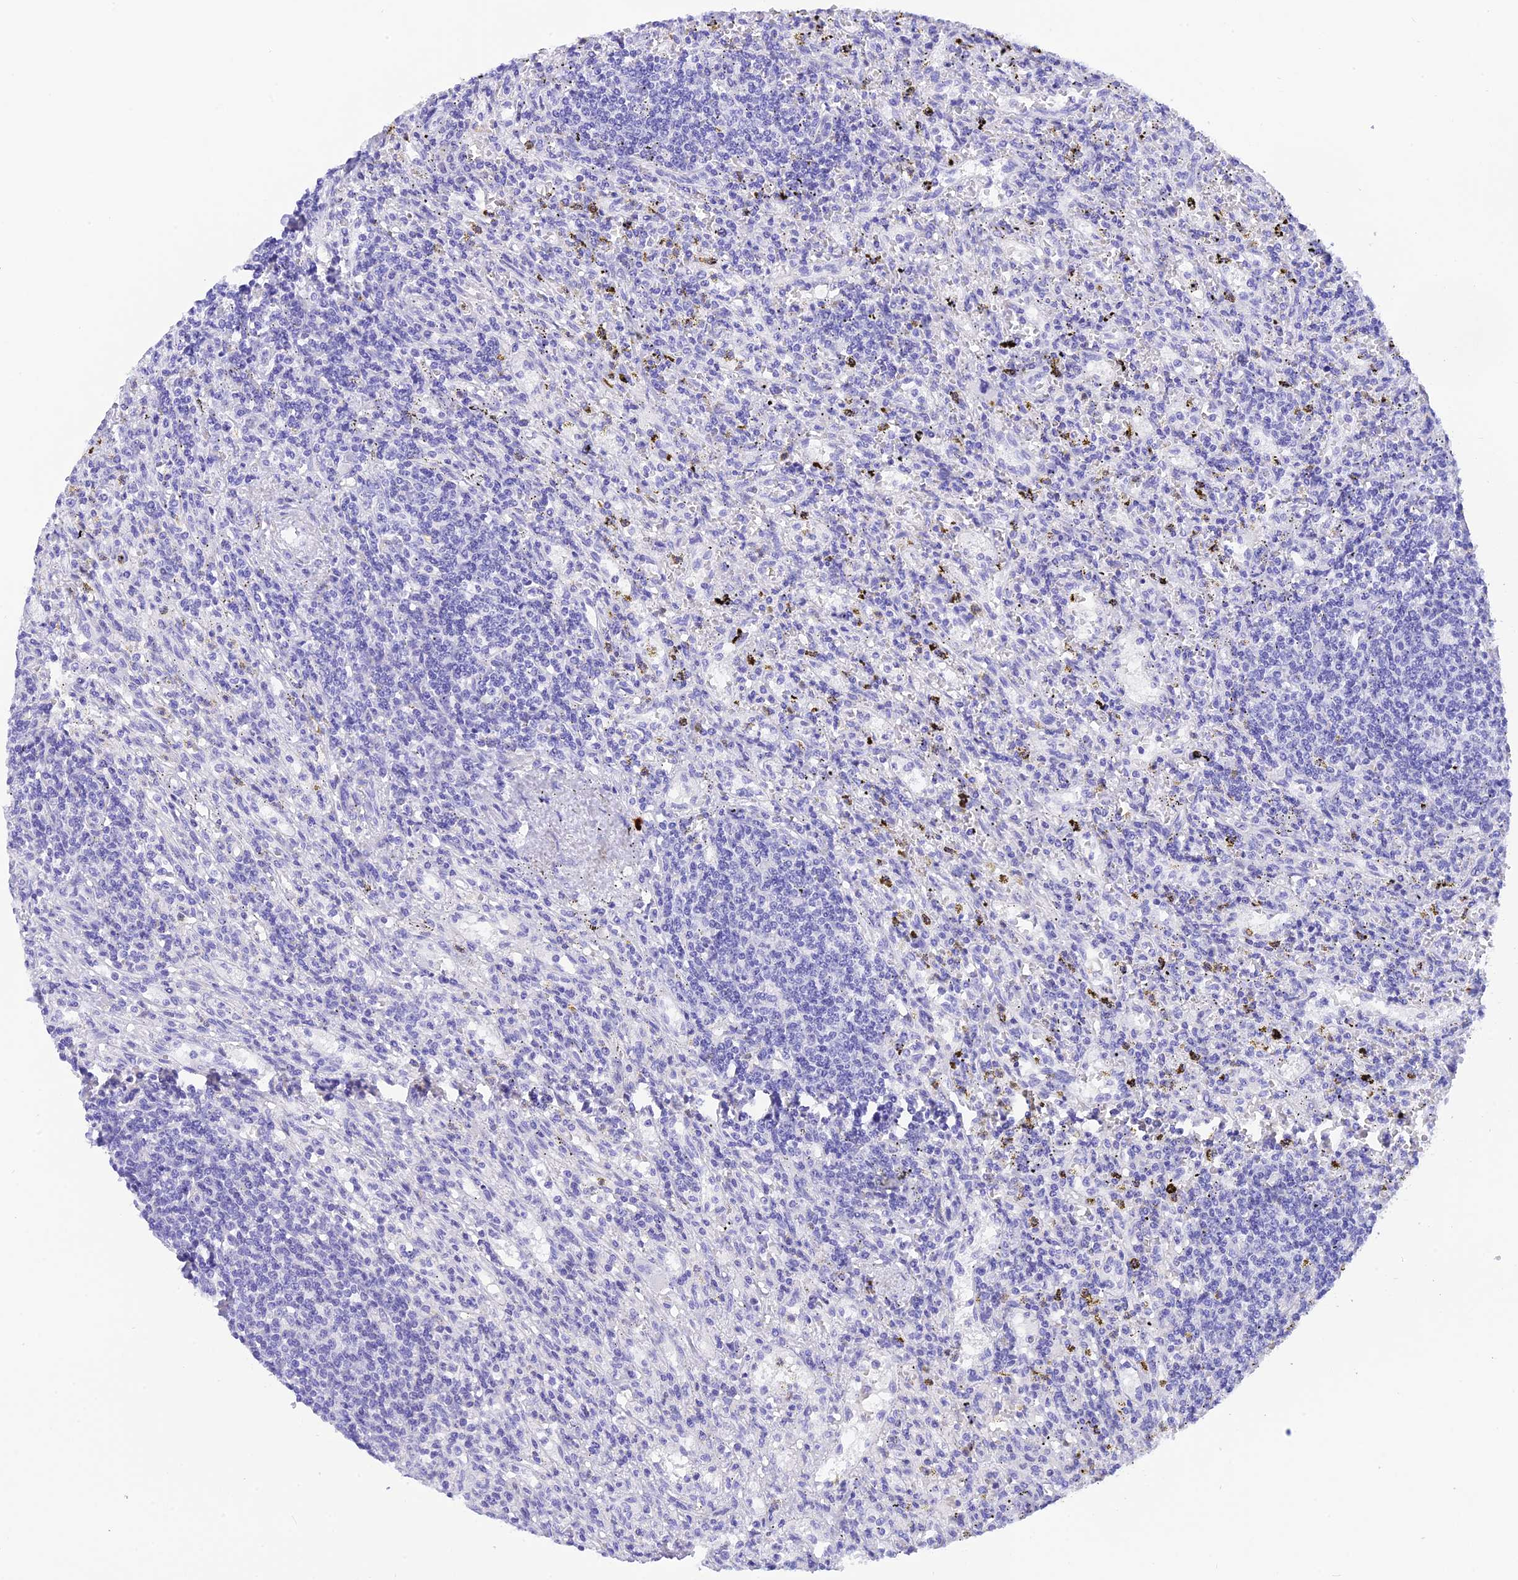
{"staining": {"intensity": "negative", "quantity": "none", "location": "none"}, "tissue": "lymphoma", "cell_type": "Tumor cells", "image_type": "cancer", "snomed": [{"axis": "morphology", "description": "Malignant lymphoma, non-Hodgkin's type, Low grade"}, {"axis": "topography", "description": "Spleen"}], "caption": "Immunohistochemistry (IHC) photomicrograph of lymphoma stained for a protein (brown), which reveals no staining in tumor cells.", "gene": "KDELR3", "patient": {"sex": "male", "age": 76}}